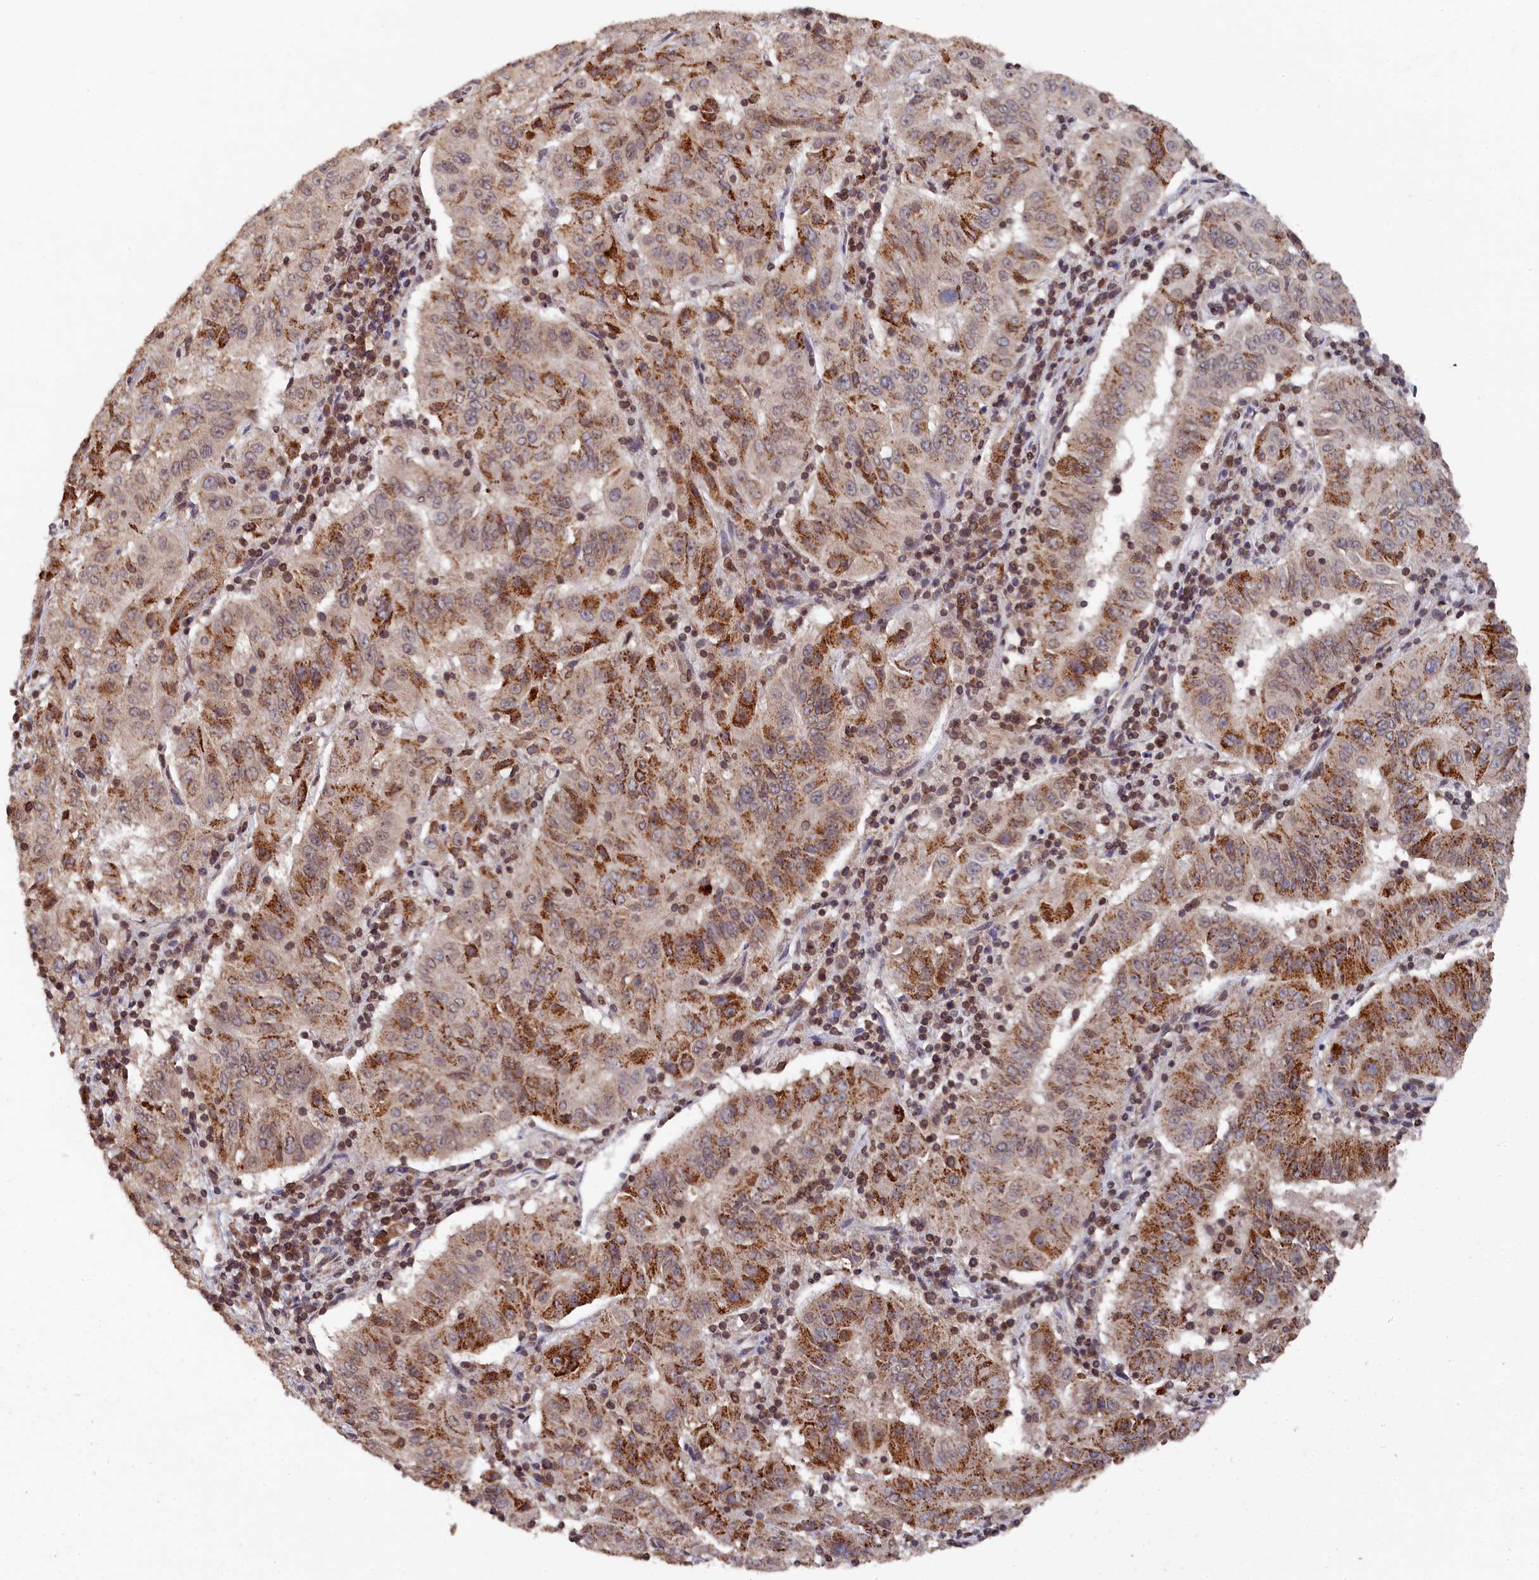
{"staining": {"intensity": "strong", "quantity": "25%-75%", "location": "cytoplasmic/membranous"}, "tissue": "pancreatic cancer", "cell_type": "Tumor cells", "image_type": "cancer", "snomed": [{"axis": "morphology", "description": "Adenocarcinoma, NOS"}, {"axis": "topography", "description": "Pancreas"}], "caption": "Pancreatic cancer stained with DAB IHC demonstrates high levels of strong cytoplasmic/membranous expression in about 25%-75% of tumor cells.", "gene": "ANKEF1", "patient": {"sex": "male", "age": 63}}